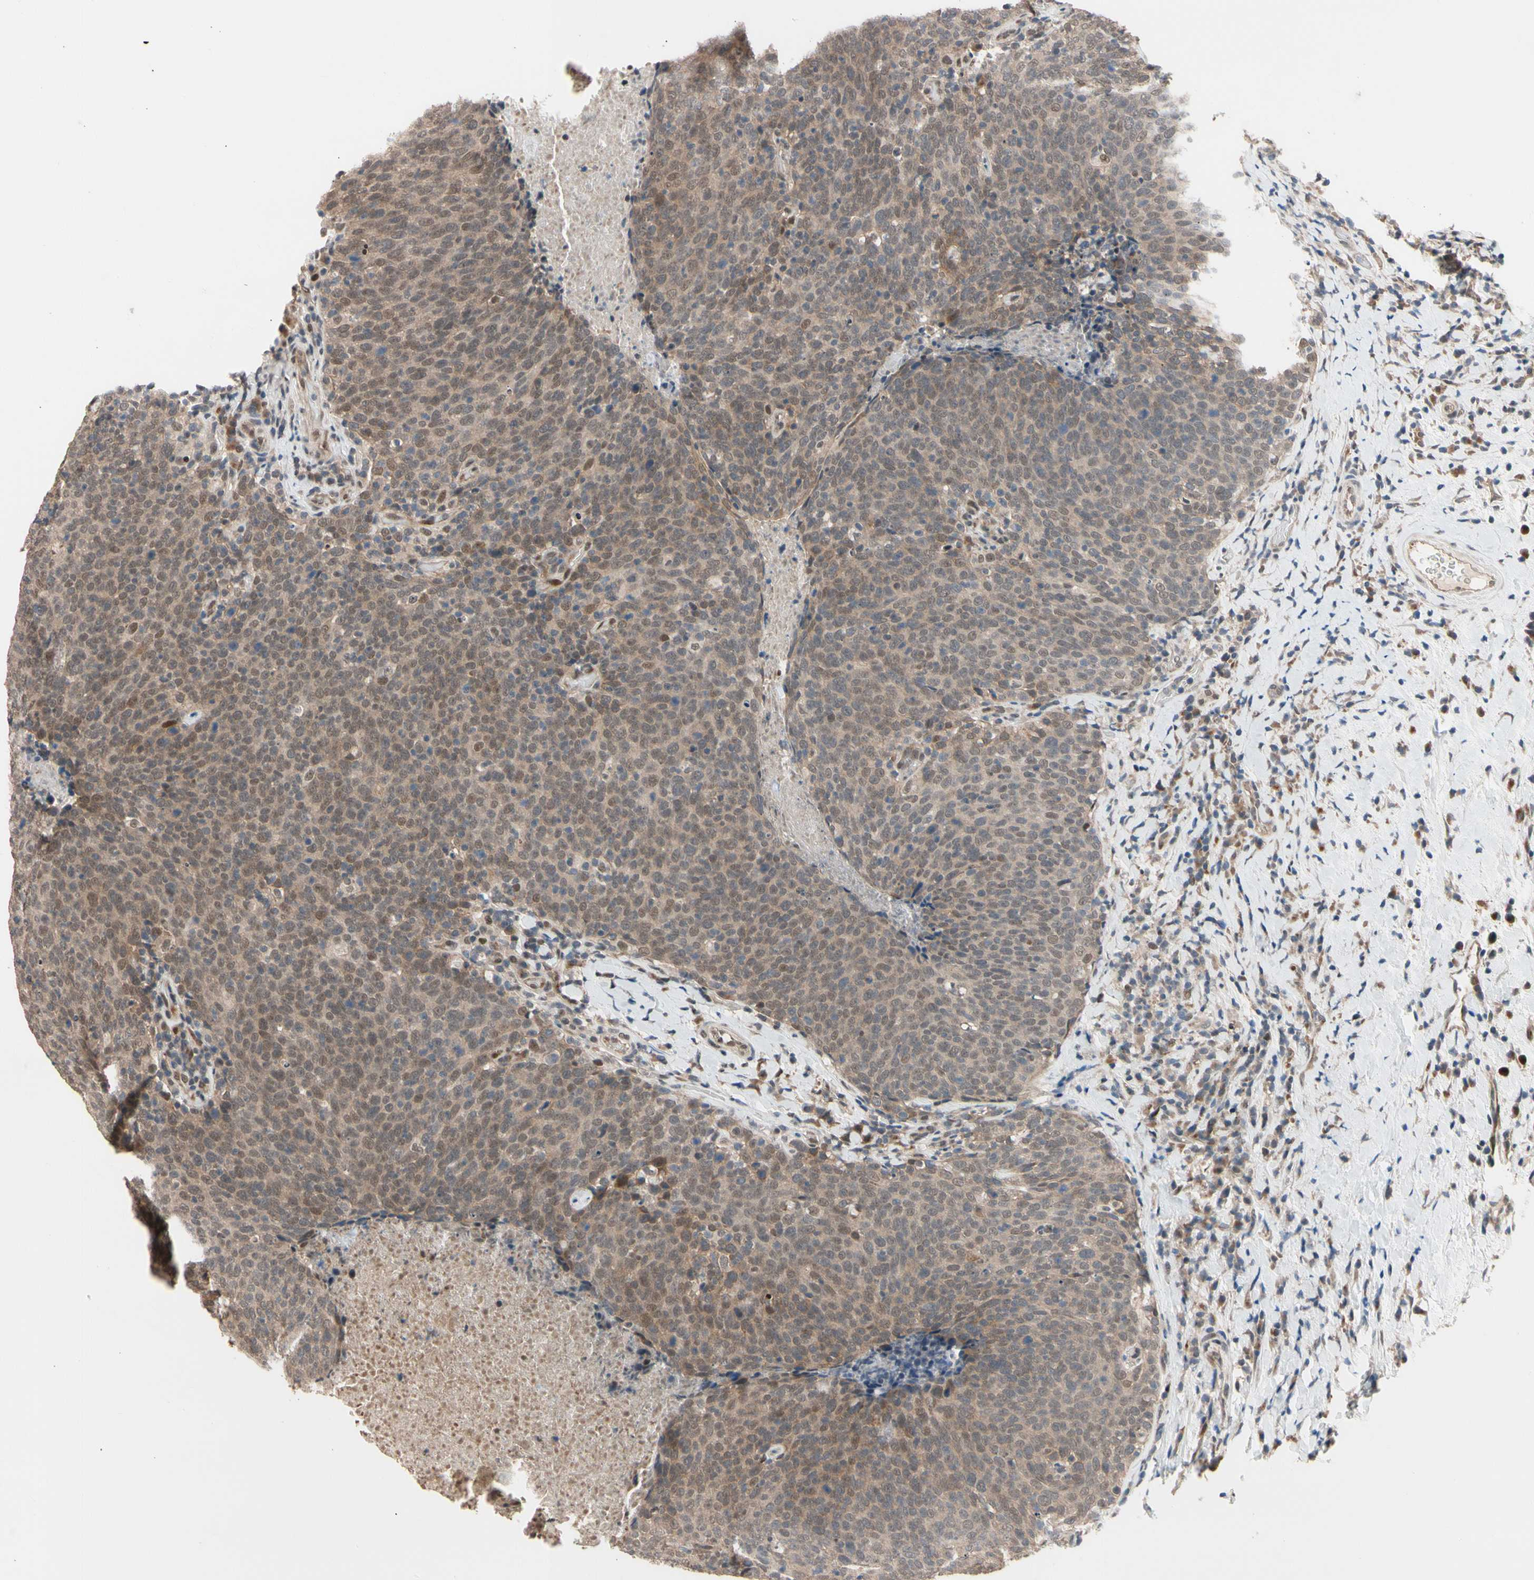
{"staining": {"intensity": "moderate", "quantity": ">75%", "location": "cytoplasmic/membranous,nuclear"}, "tissue": "head and neck cancer", "cell_type": "Tumor cells", "image_type": "cancer", "snomed": [{"axis": "morphology", "description": "Squamous cell carcinoma, NOS"}, {"axis": "morphology", "description": "Squamous cell carcinoma, metastatic, NOS"}, {"axis": "topography", "description": "Lymph node"}, {"axis": "topography", "description": "Head-Neck"}], "caption": "Immunohistochemical staining of head and neck cancer reveals moderate cytoplasmic/membranous and nuclear protein positivity in about >75% of tumor cells.", "gene": "NGEF", "patient": {"sex": "male", "age": 62}}